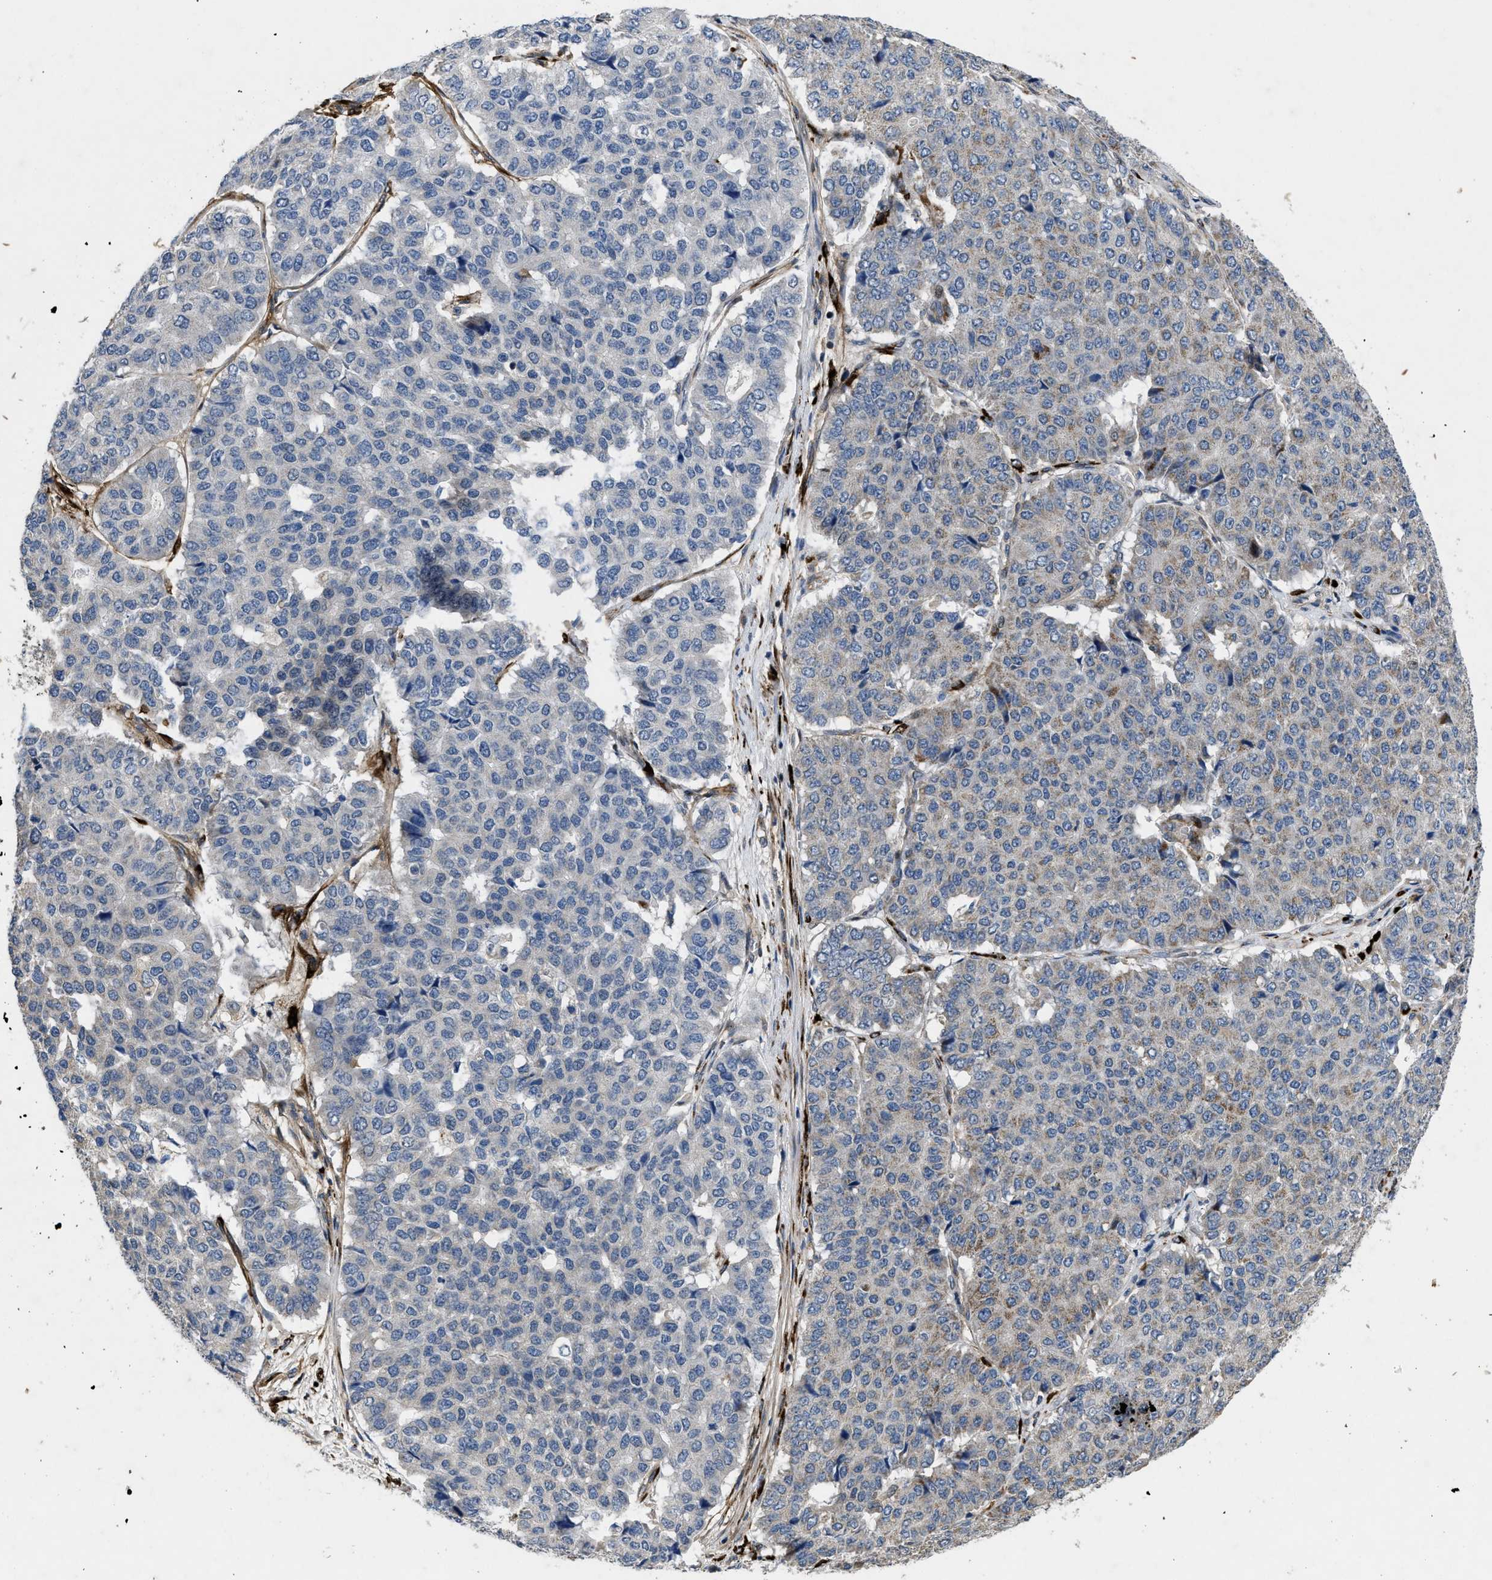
{"staining": {"intensity": "weak", "quantity": "<25%", "location": "cytoplasmic/membranous"}, "tissue": "pancreatic cancer", "cell_type": "Tumor cells", "image_type": "cancer", "snomed": [{"axis": "morphology", "description": "Adenocarcinoma, NOS"}, {"axis": "topography", "description": "Pancreas"}], "caption": "Immunohistochemistry of pancreatic cancer (adenocarcinoma) exhibits no staining in tumor cells.", "gene": "HSPA12B", "patient": {"sex": "male", "age": 50}}